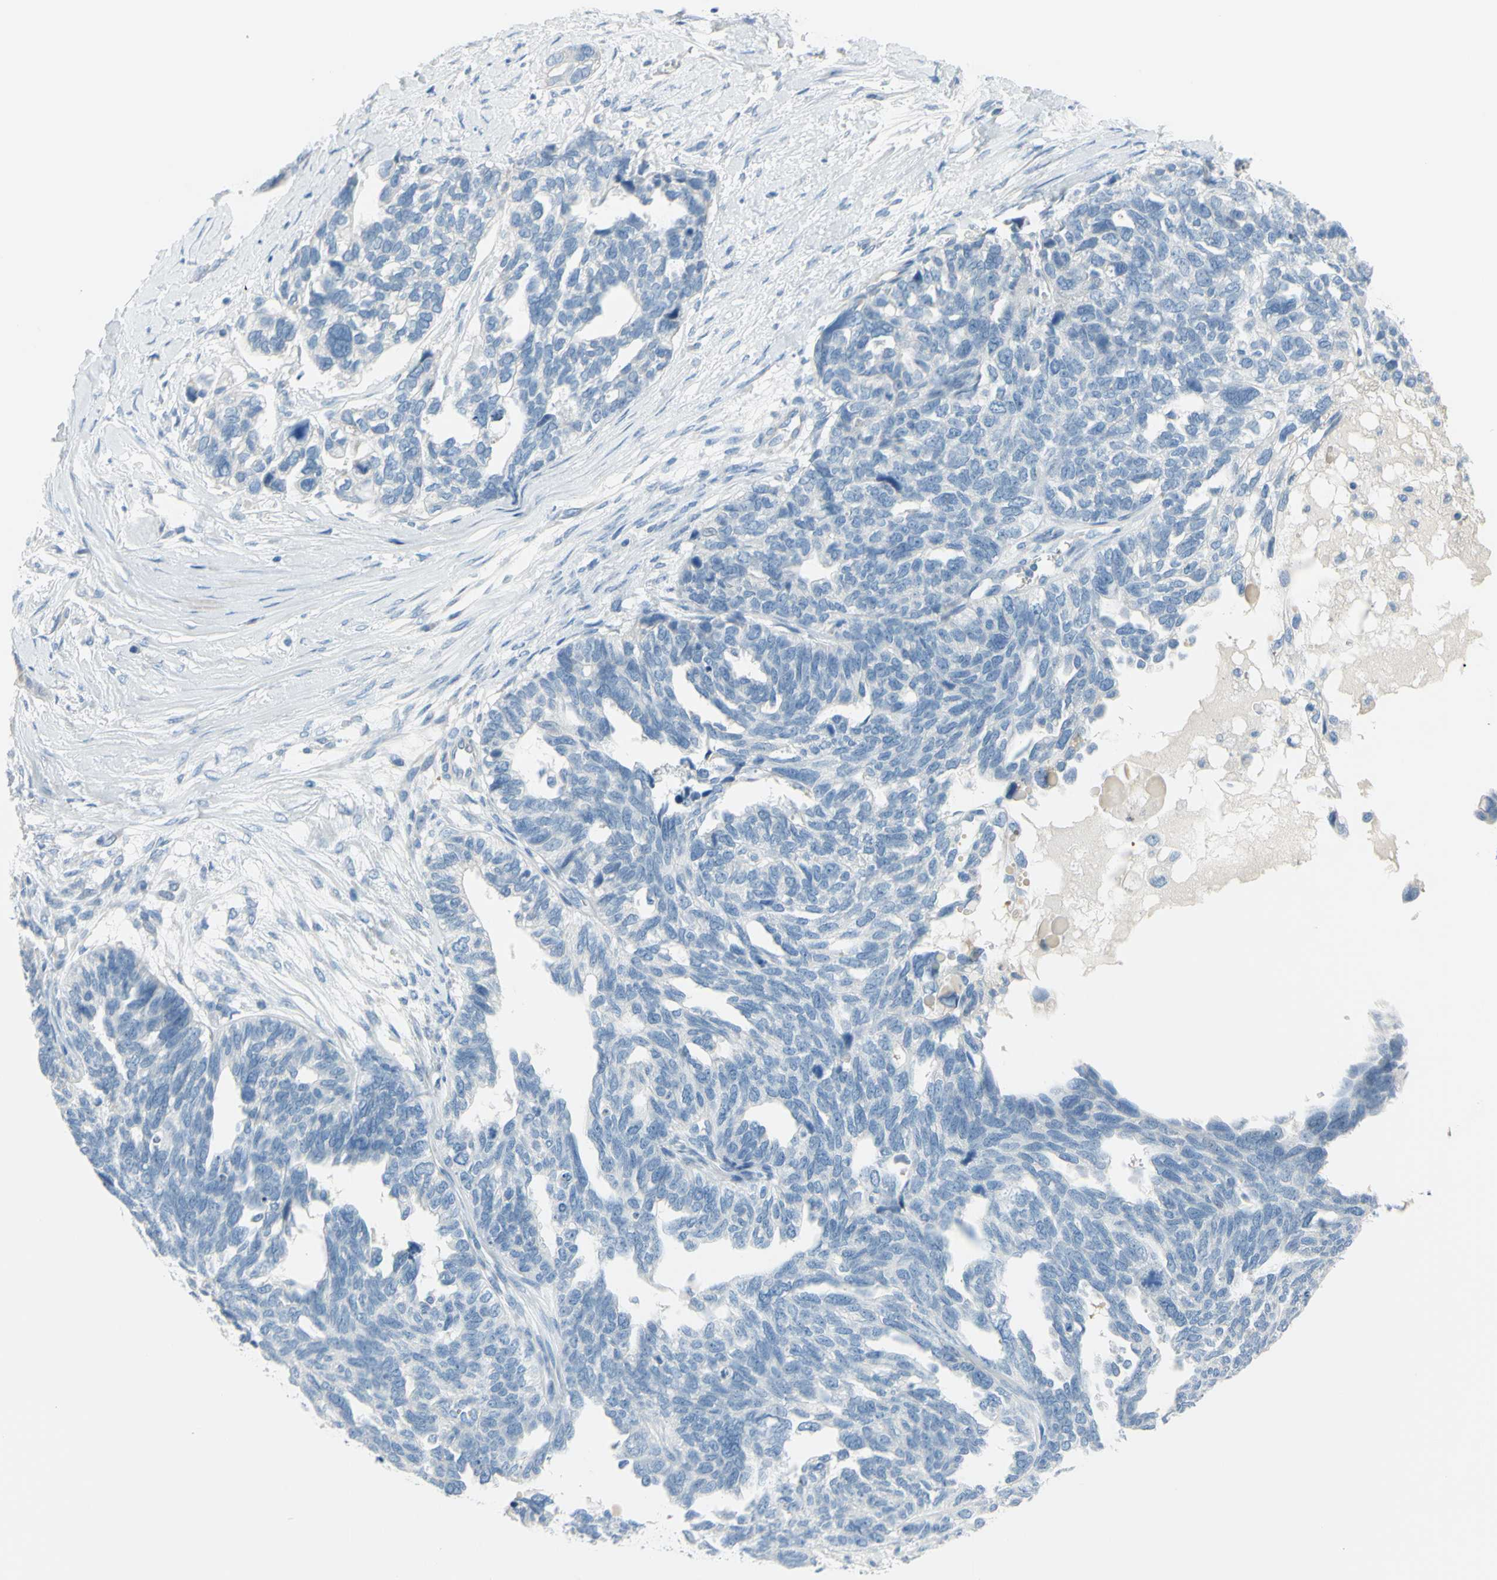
{"staining": {"intensity": "negative", "quantity": "none", "location": "none"}, "tissue": "ovarian cancer", "cell_type": "Tumor cells", "image_type": "cancer", "snomed": [{"axis": "morphology", "description": "Cystadenocarcinoma, serous, NOS"}, {"axis": "topography", "description": "Ovary"}], "caption": "This photomicrograph is of ovarian serous cystadenocarcinoma stained with immunohistochemistry (IHC) to label a protein in brown with the nuclei are counter-stained blue. There is no positivity in tumor cells.", "gene": "DCT", "patient": {"sex": "female", "age": 79}}